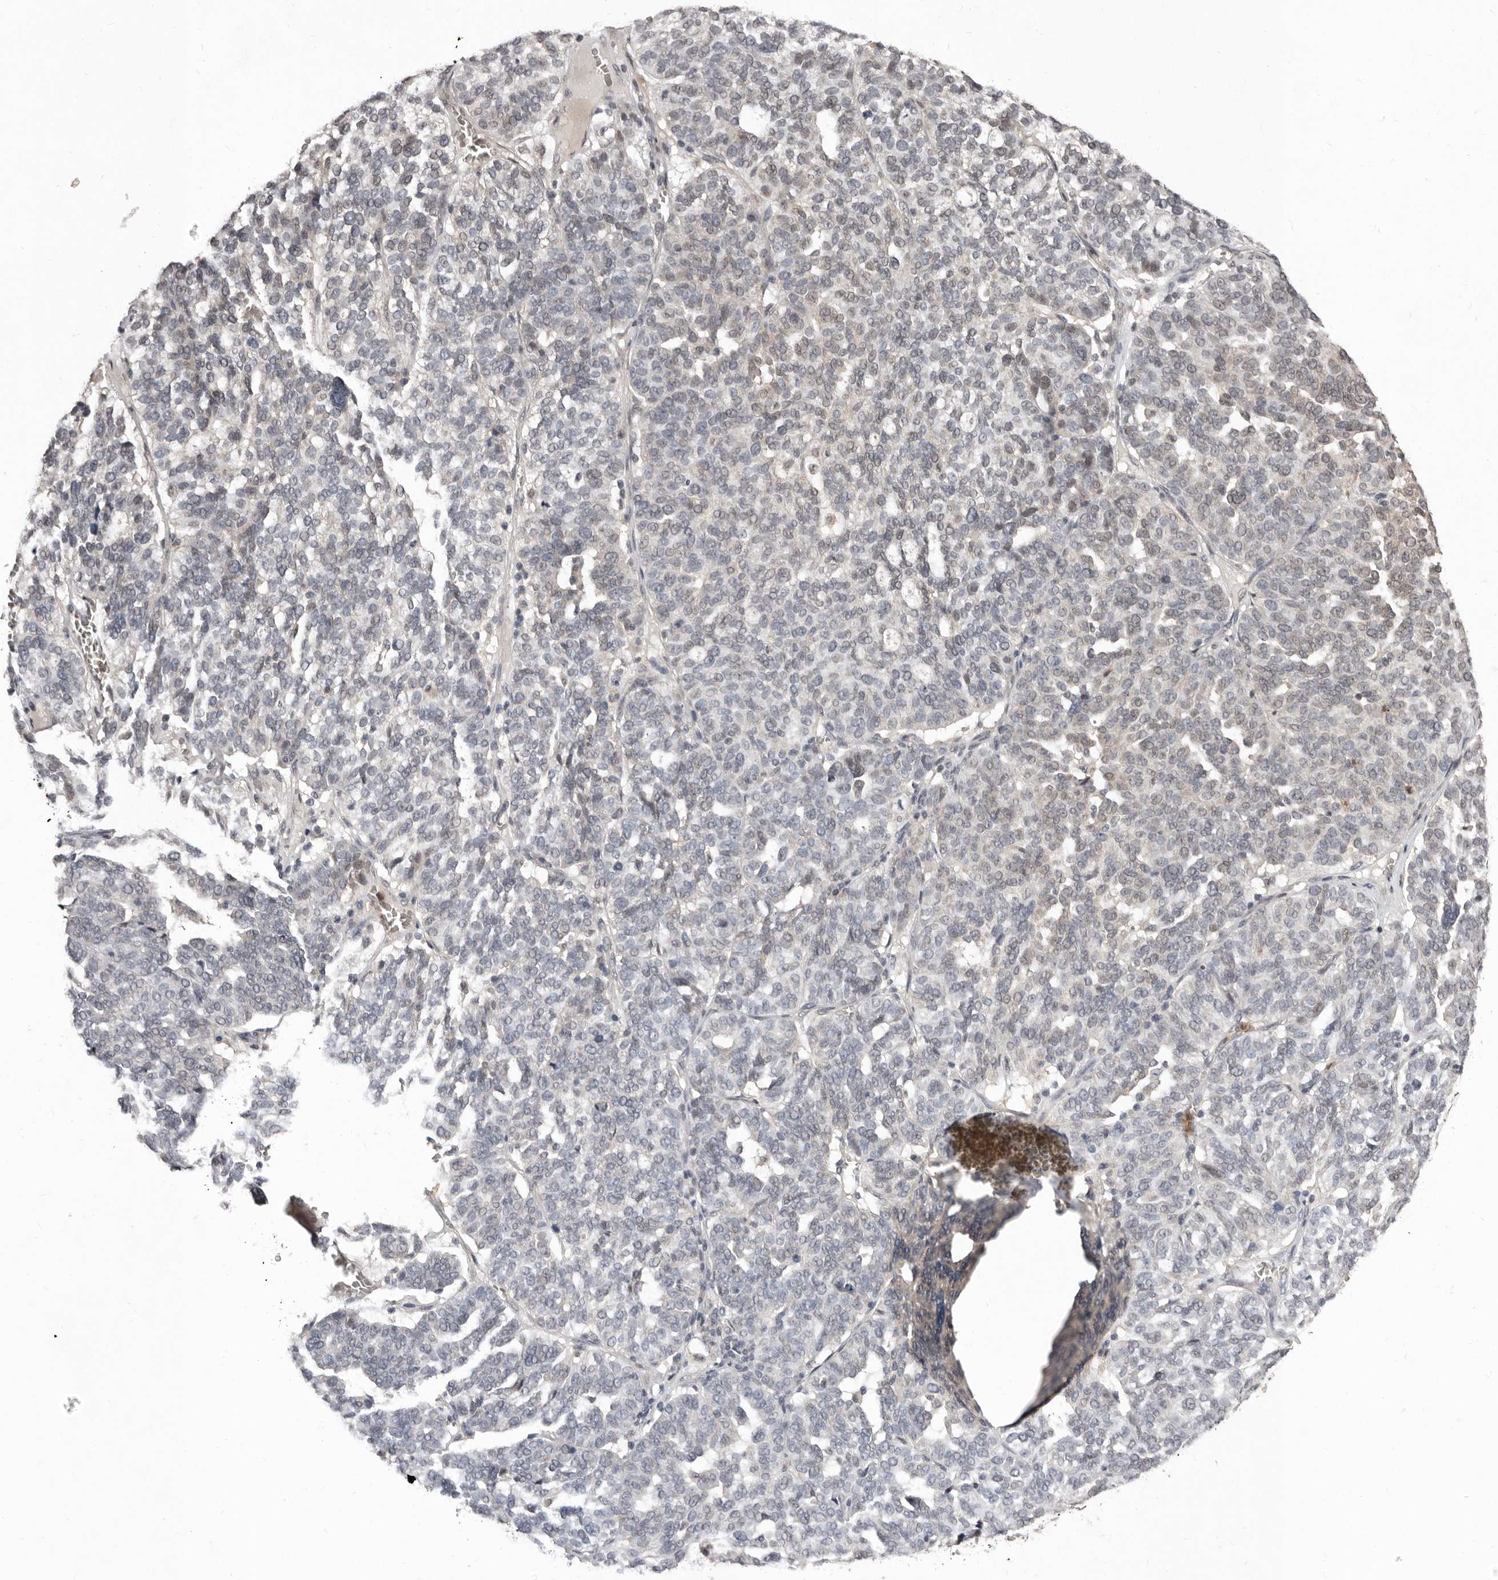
{"staining": {"intensity": "weak", "quantity": "<25%", "location": "cytoplasmic/membranous"}, "tissue": "ovarian cancer", "cell_type": "Tumor cells", "image_type": "cancer", "snomed": [{"axis": "morphology", "description": "Cystadenocarcinoma, serous, NOS"}, {"axis": "topography", "description": "Ovary"}], "caption": "A high-resolution photomicrograph shows immunohistochemistry staining of ovarian cancer, which exhibits no significant expression in tumor cells.", "gene": "SULT1E1", "patient": {"sex": "female", "age": 59}}